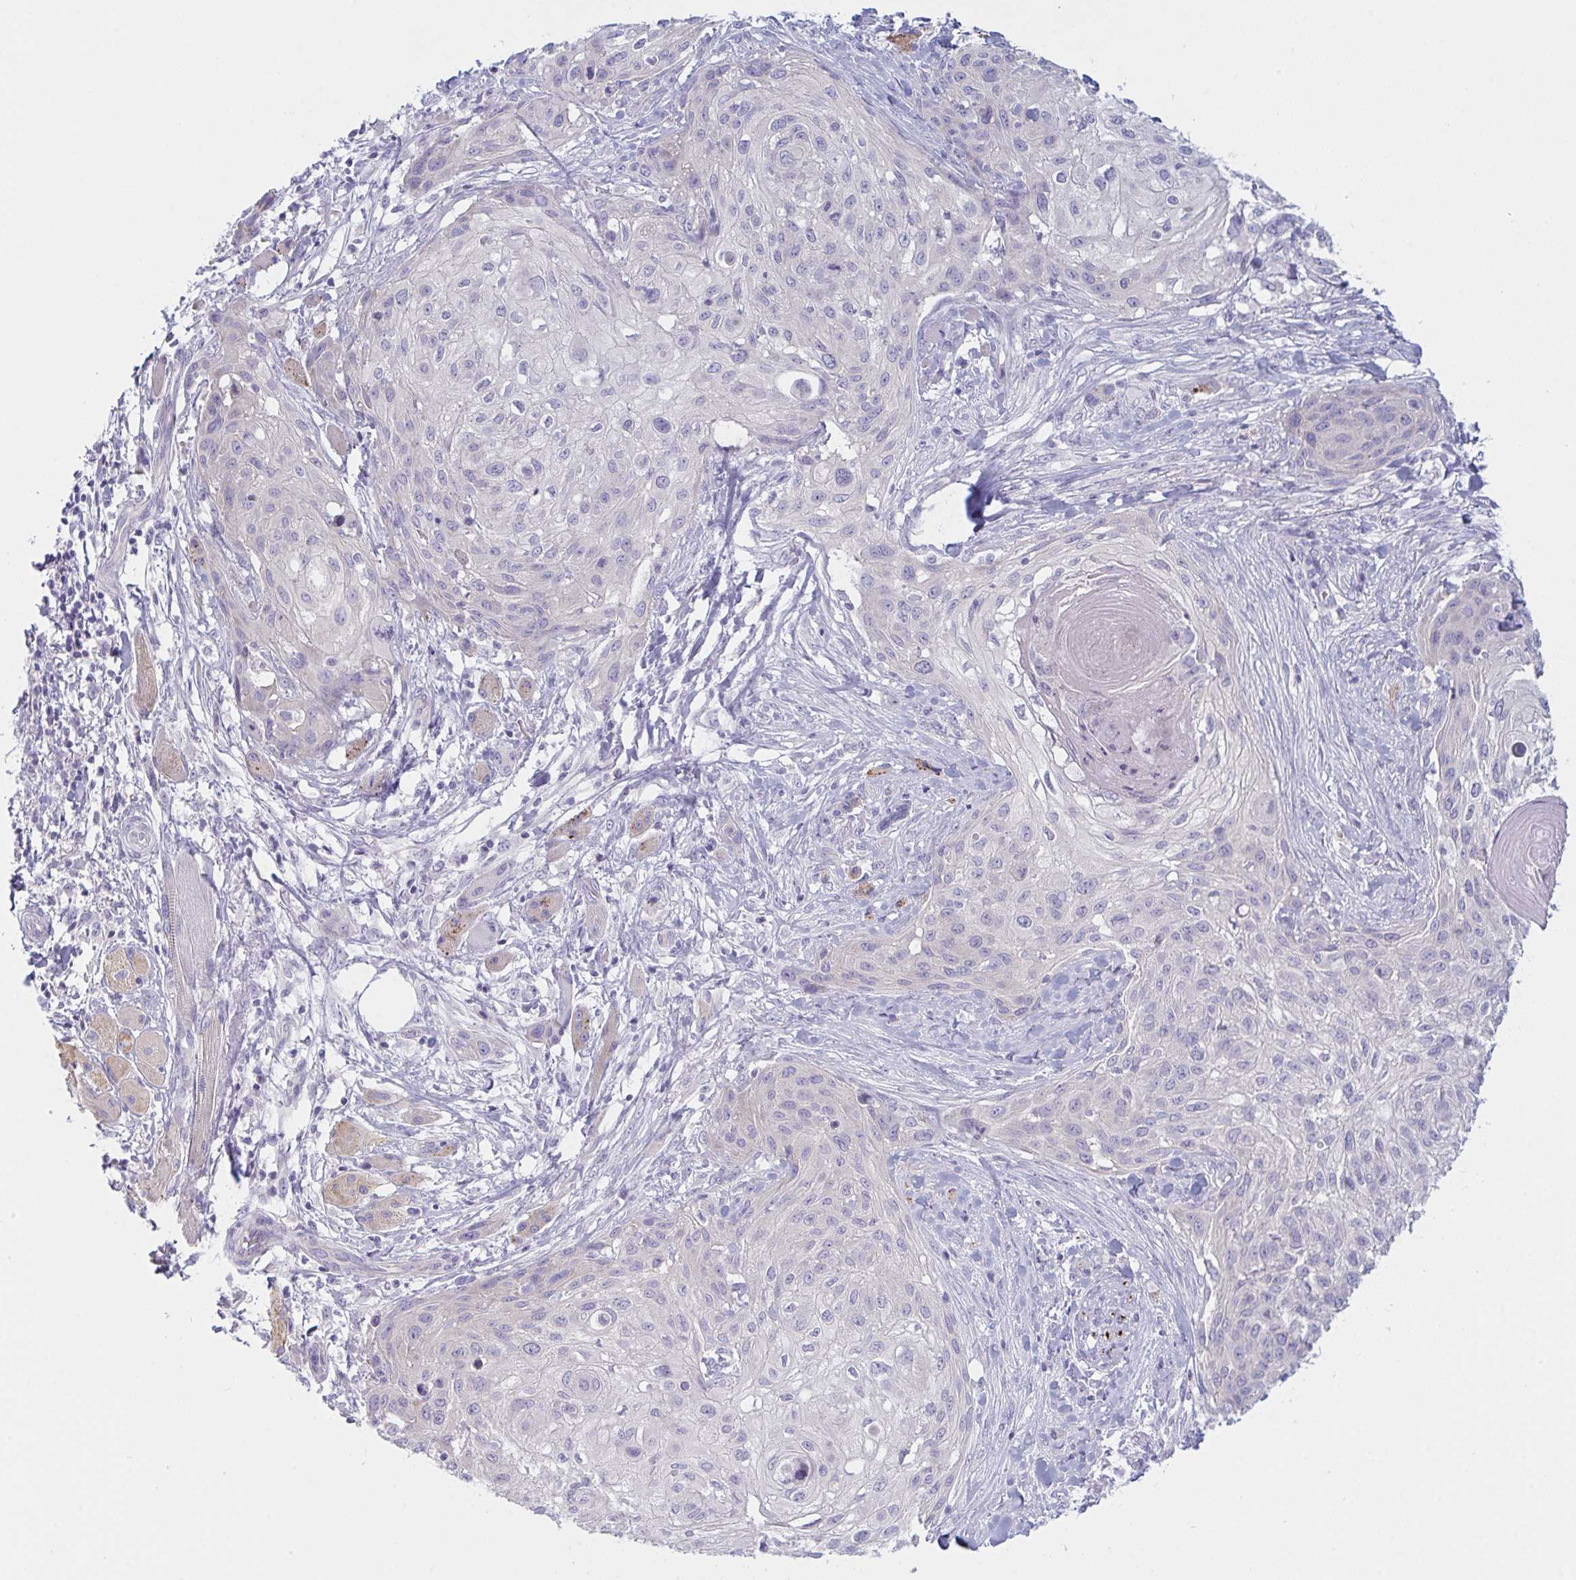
{"staining": {"intensity": "negative", "quantity": "none", "location": "none"}, "tissue": "skin cancer", "cell_type": "Tumor cells", "image_type": "cancer", "snomed": [{"axis": "morphology", "description": "Squamous cell carcinoma, NOS"}, {"axis": "topography", "description": "Skin"}], "caption": "A high-resolution histopathology image shows IHC staining of skin cancer (squamous cell carcinoma), which reveals no significant positivity in tumor cells. (DAB (3,3'-diaminobenzidine) IHC visualized using brightfield microscopy, high magnification).", "gene": "NAA30", "patient": {"sex": "female", "age": 87}}